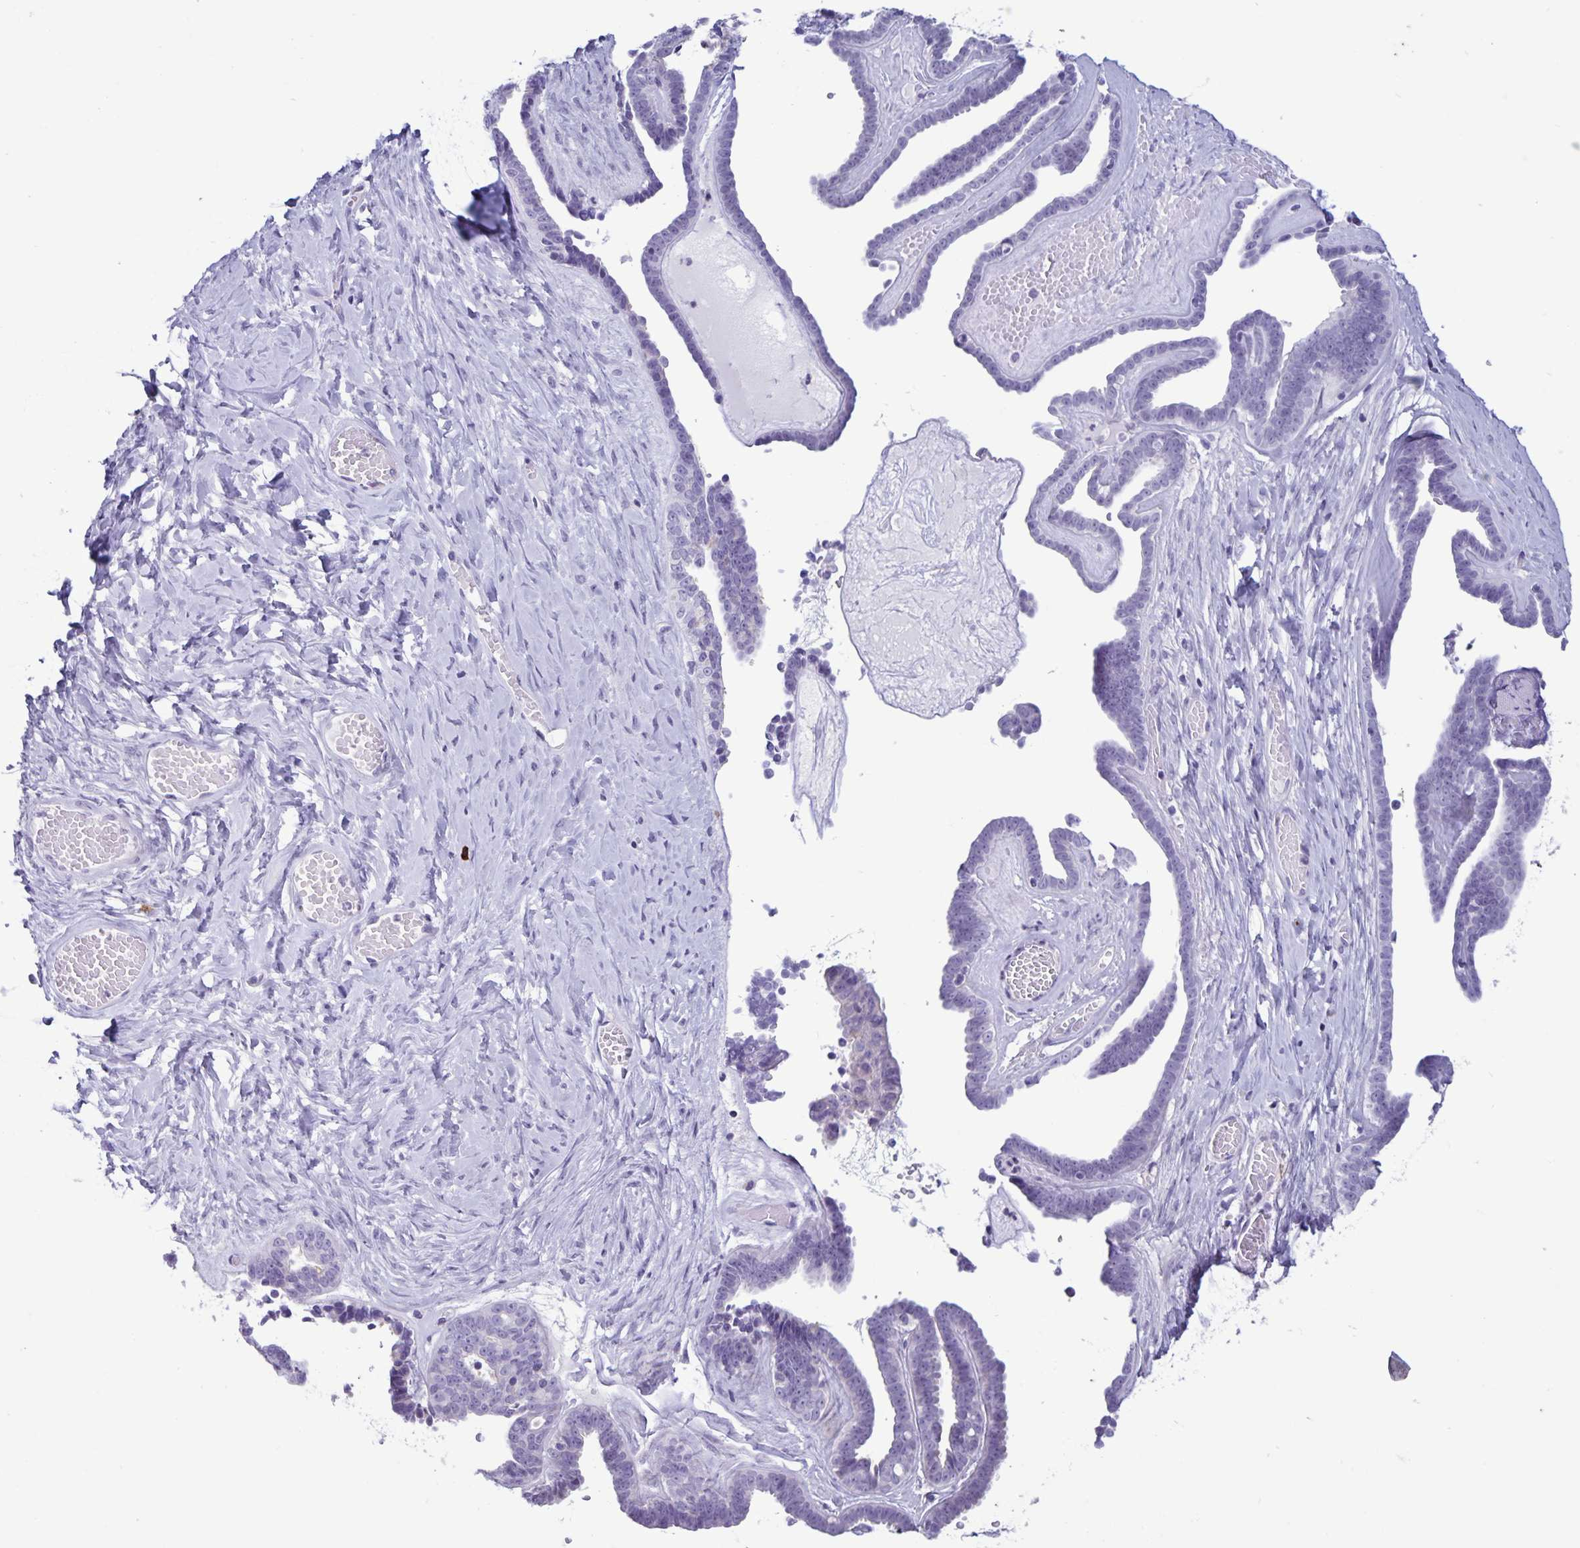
{"staining": {"intensity": "negative", "quantity": "none", "location": "none"}, "tissue": "ovarian cancer", "cell_type": "Tumor cells", "image_type": "cancer", "snomed": [{"axis": "morphology", "description": "Cystadenocarcinoma, serous, NOS"}, {"axis": "topography", "description": "Ovary"}], "caption": "A micrograph of human ovarian cancer is negative for staining in tumor cells.", "gene": "IBTK", "patient": {"sex": "female", "age": 71}}